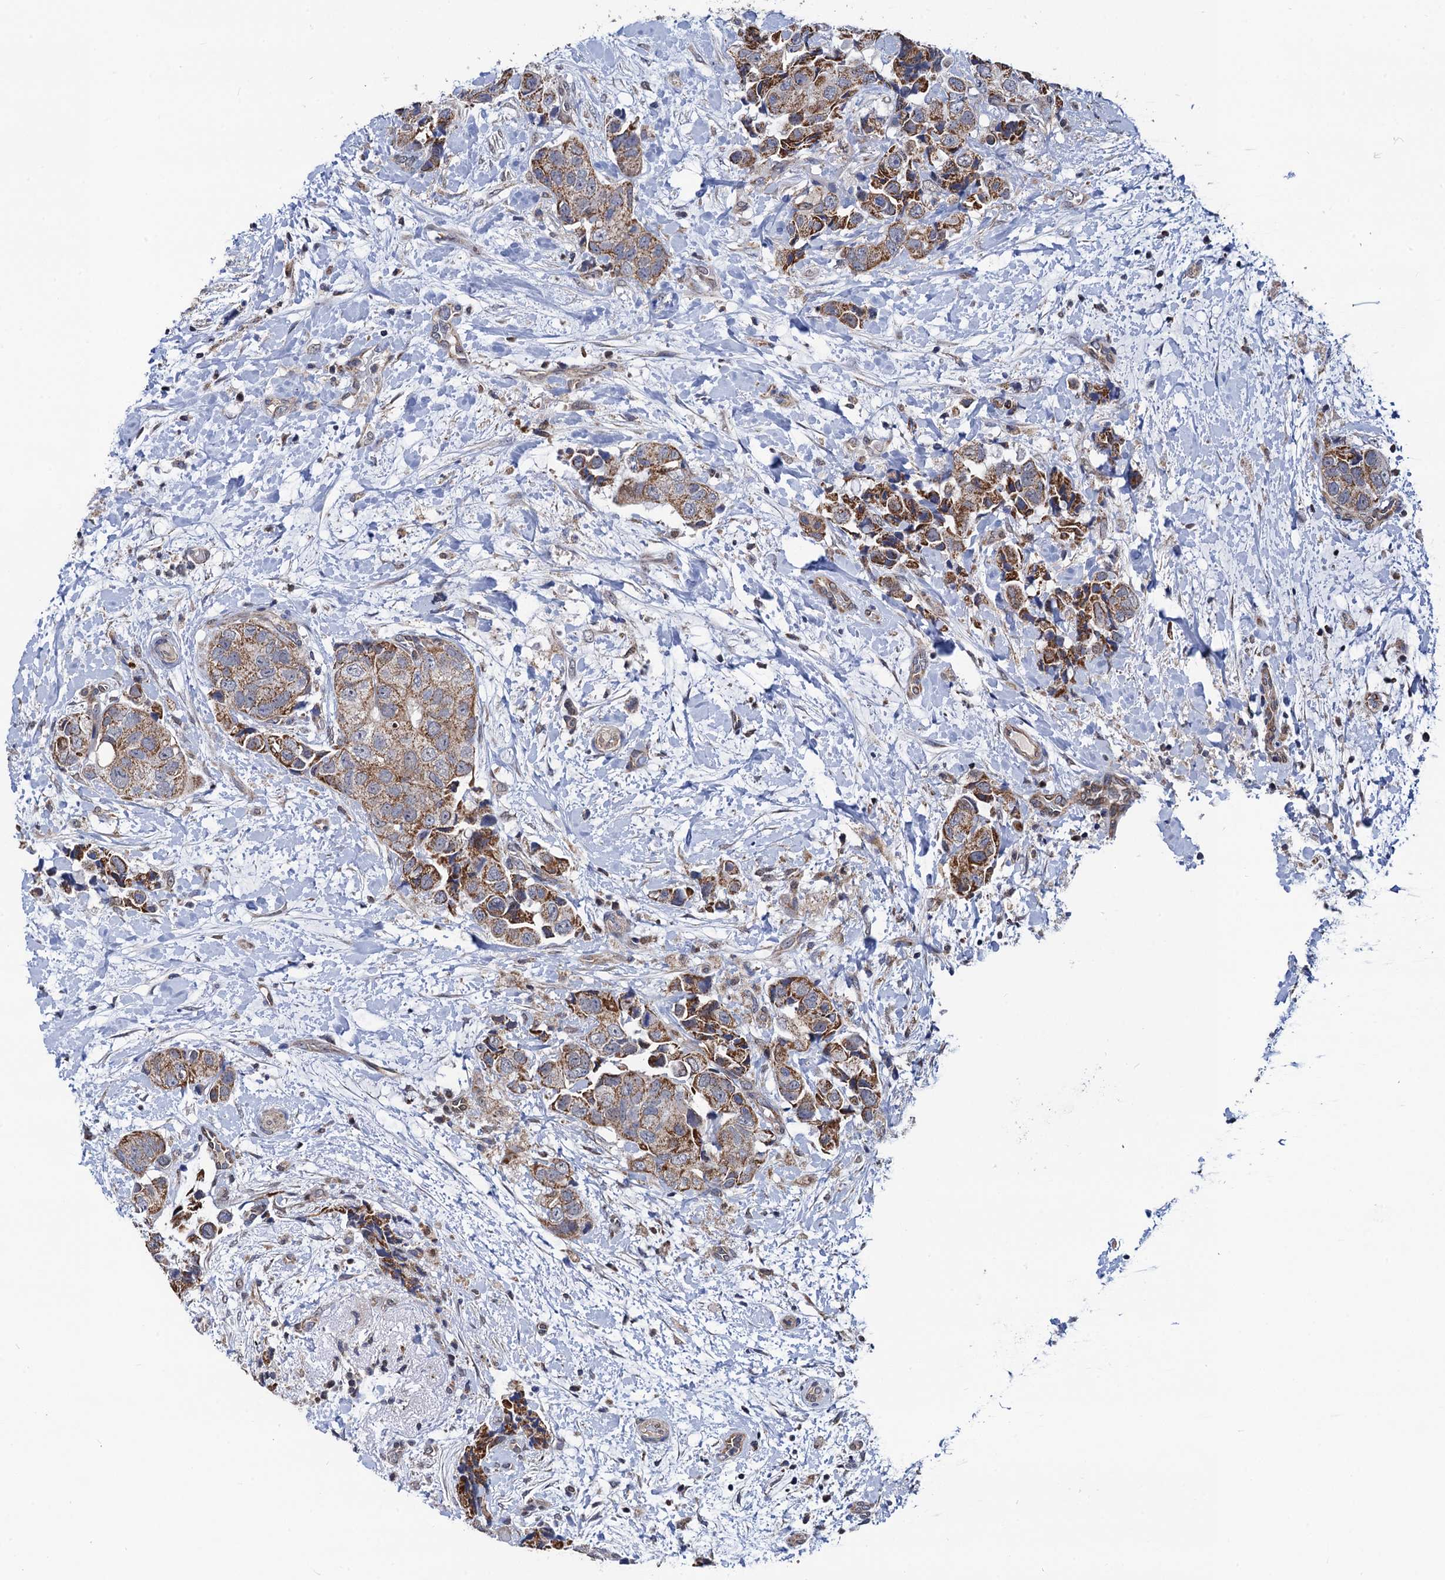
{"staining": {"intensity": "moderate", "quantity": ">75%", "location": "cytoplasmic/membranous"}, "tissue": "breast cancer", "cell_type": "Tumor cells", "image_type": "cancer", "snomed": [{"axis": "morphology", "description": "Normal tissue, NOS"}, {"axis": "morphology", "description": "Duct carcinoma"}, {"axis": "topography", "description": "Breast"}], "caption": "High-power microscopy captured an immunohistochemistry (IHC) image of breast invasive ductal carcinoma, revealing moderate cytoplasmic/membranous expression in about >75% of tumor cells.", "gene": "PTCD3", "patient": {"sex": "female", "age": 62}}